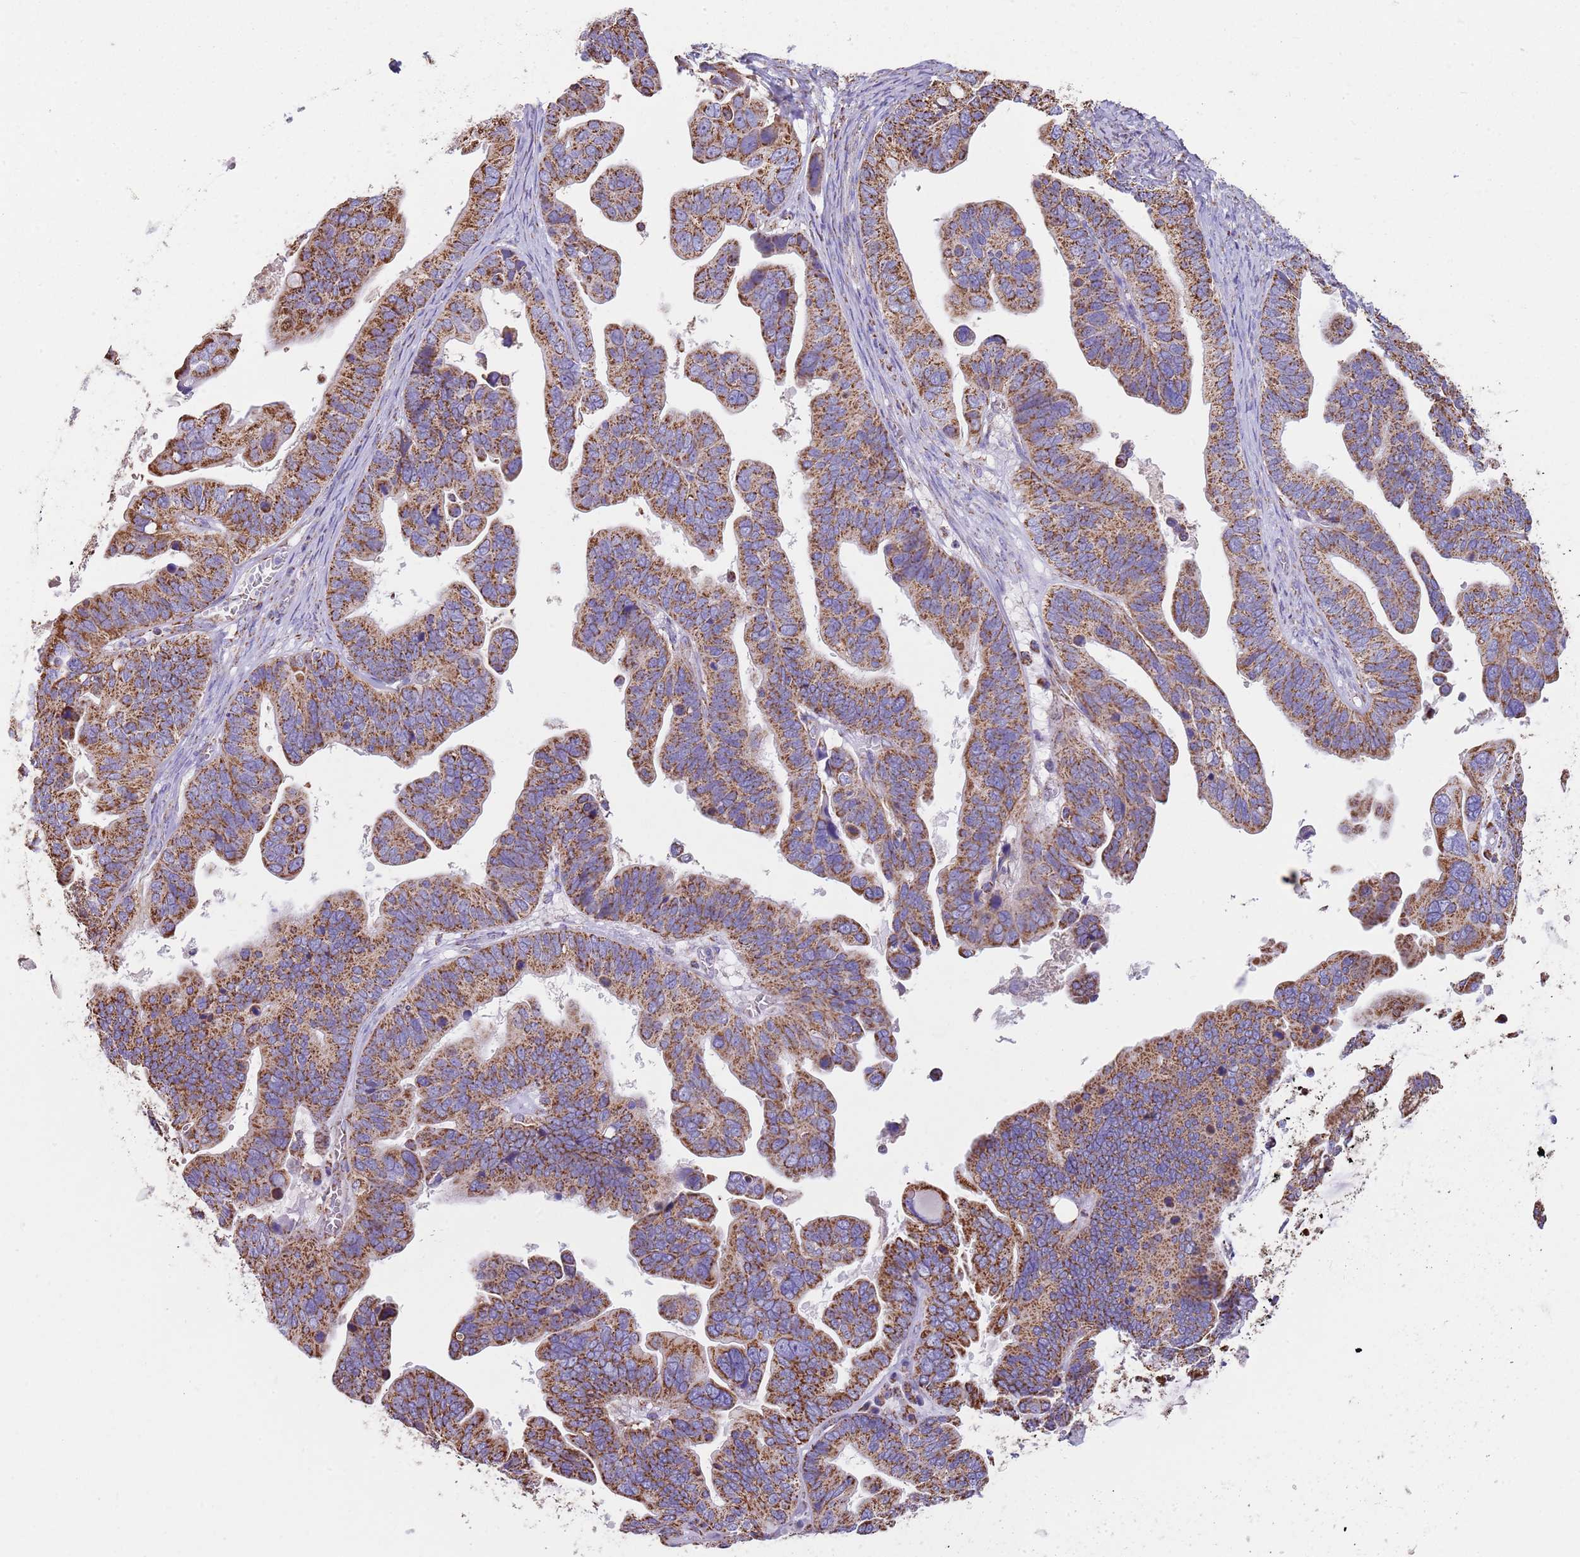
{"staining": {"intensity": "strong", "quantity": ">75%", "location": "cytoplasmic/membranous"}, "tissue": "ovarian cancer", "cell_type": "Tumor cells", "image_type": "cancer", "snomed": [{"axis": "morphology", "description": "Cystadenocarcinoma, serous, NOS"}, {"axis": "topography", "description": "Ovary"}], "caption": "The photomicrograph shows staining of ovarian cancer (serous cystadenocarcinoma), revealing strong cytoplasmic/membranous protein positivity (brown color) within tumor cells.", "gene": "TTLL1", "patient": {"sex": "female", "age": 56}}